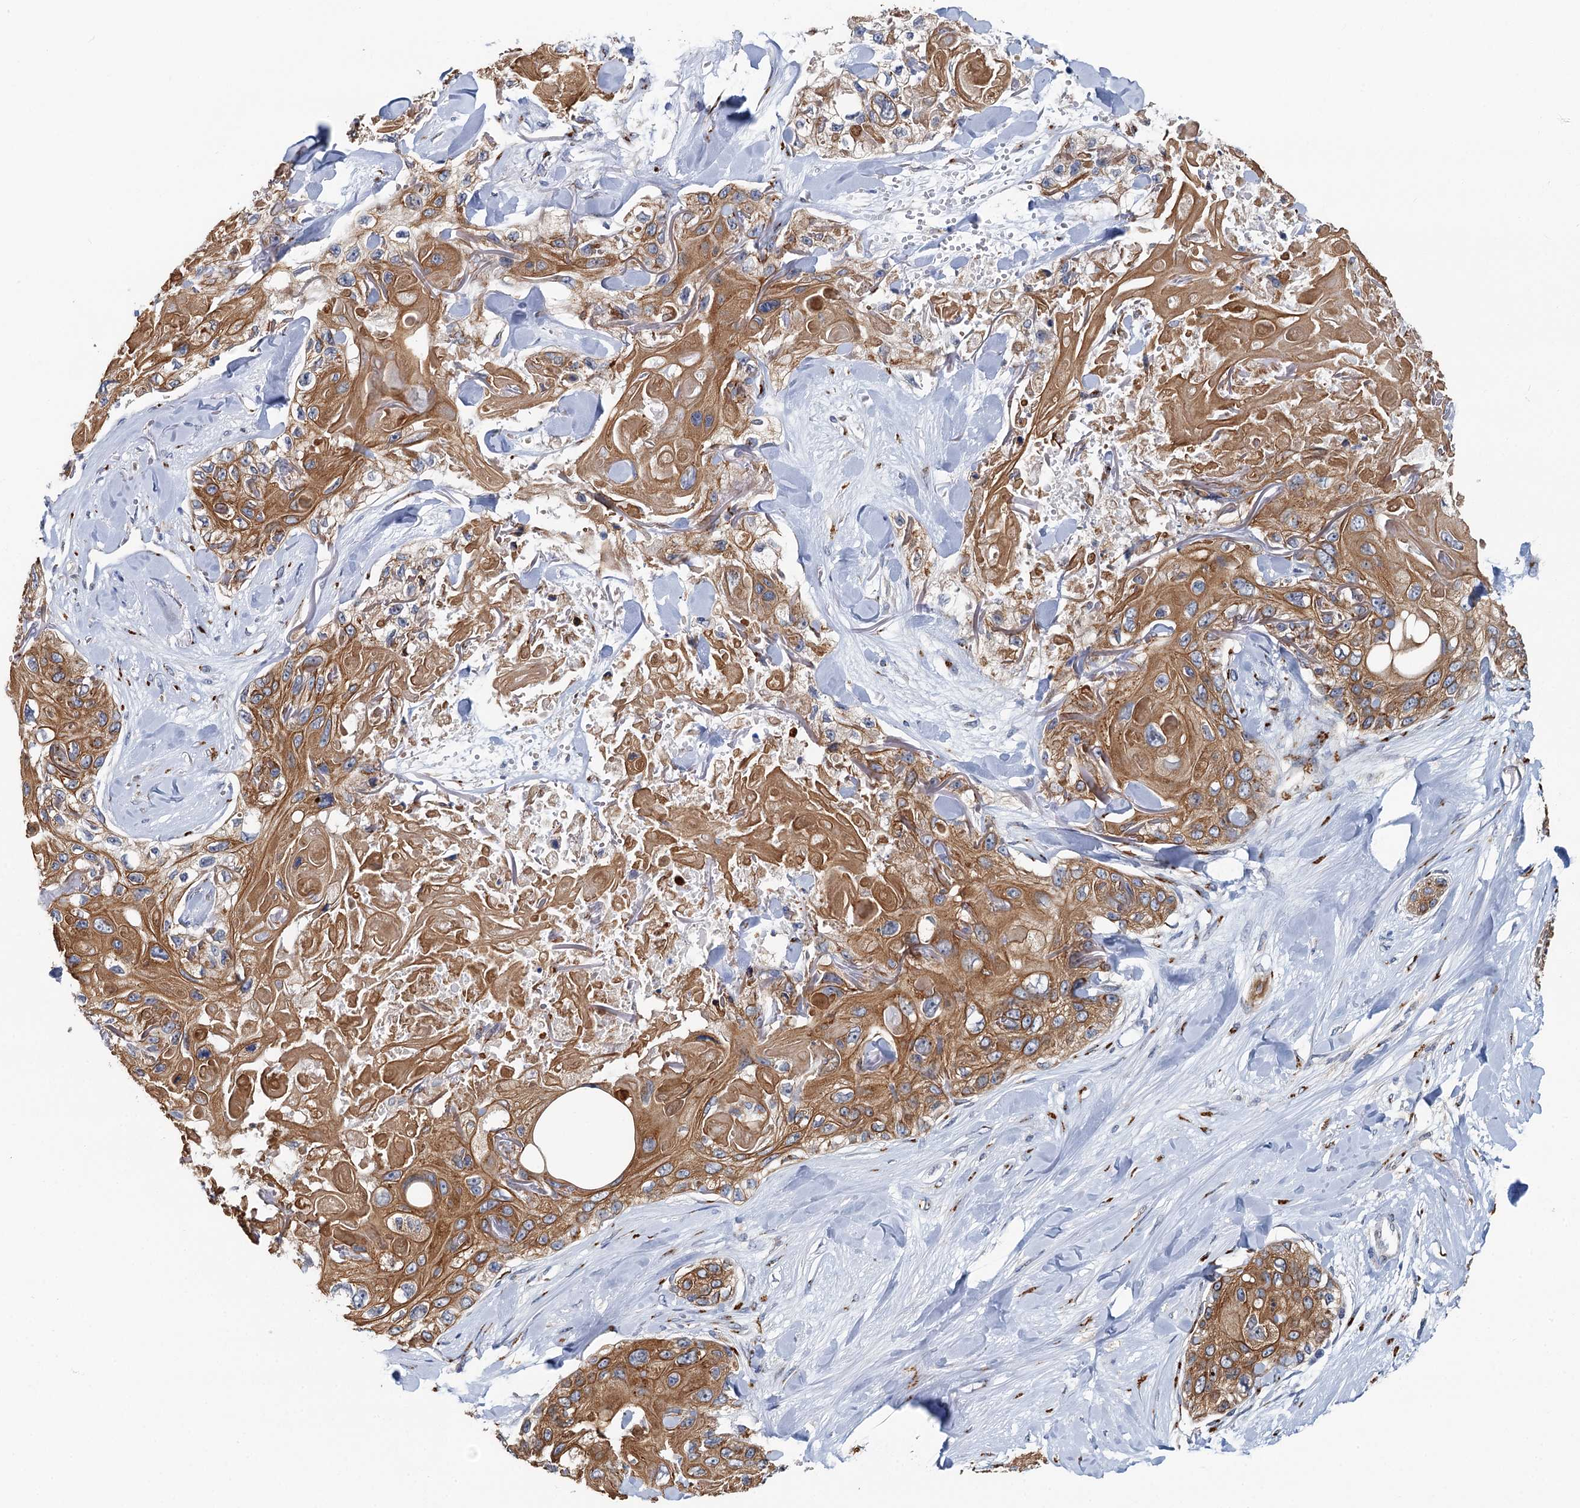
{"staining": {"intensity": "moderate", "quantity": ">75%", "location": "cytoplasmic/membranous"}, "tissue": "skin cancer", "cell_type": "Tumor cells", "image_type": "cancer", "snomed": [{"axis": "morphology", "description": "Normal tissue, NOS"}, {"axis": "morphology", "description": "Squamous cell carcinoma, NOS"}, {"axis": "topography", "description": "Skin"}], "caption": "Immunohistochemistry (DAB (3,3'-diaminobenzidine)) staining of skin cancer shows moderate cytoplasmic/membranous protein expression in approximately >75% of tumor cells.", "gene": "BET1L", "patient": {"sex": "male", "age": 72}}